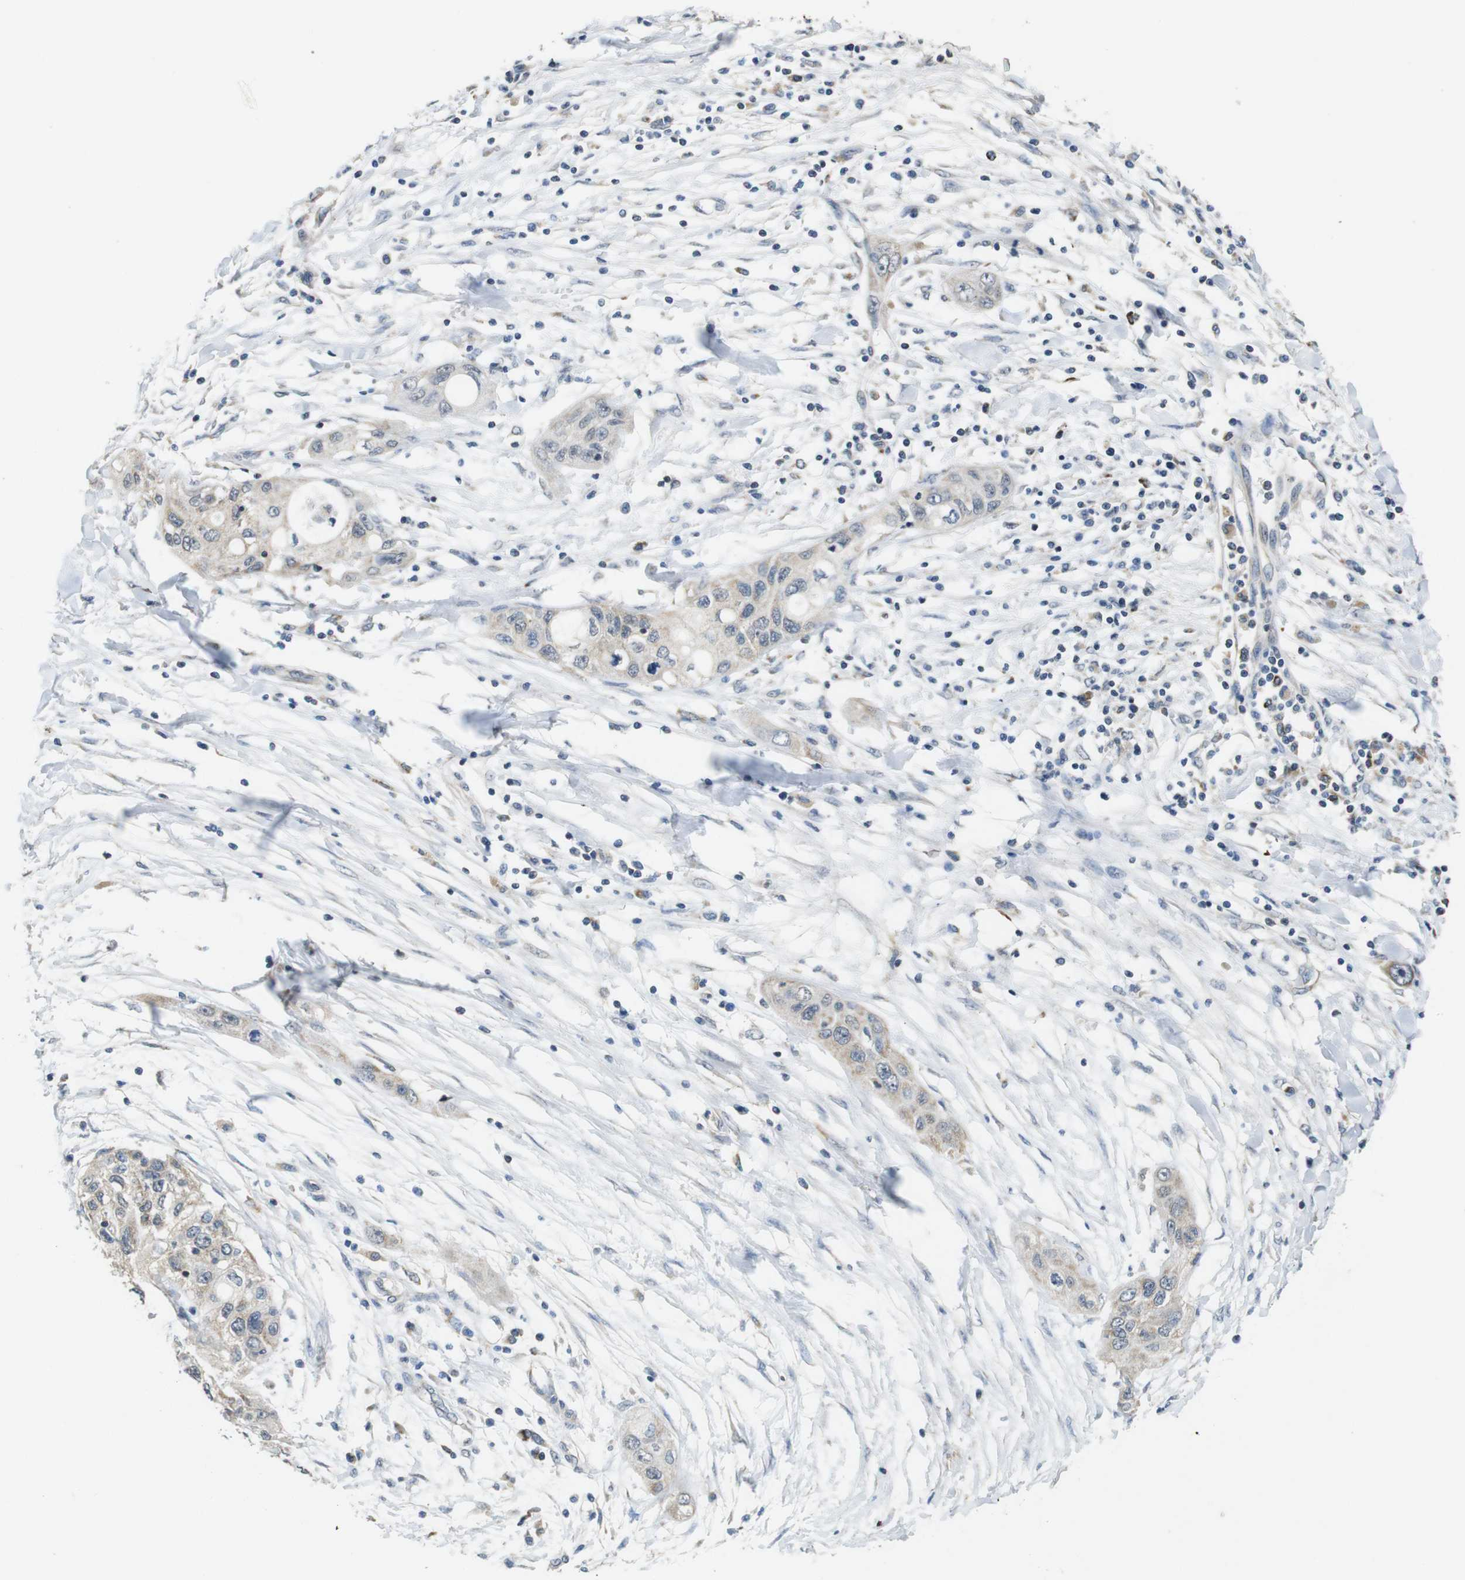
{"staining": {"intensity": "weak", "quantity": "<25%", "location": "cytoplasmic/membranous"}, "tissue": "pancreatic cancer", "cell_type": "Tumor cells", "image_type": "cancer", "snomed": [{"axis": "morphology", "description": "Adenocarcinoma, NOS"}, {"axis": "topography", "description": "Pancreas"}], "caption": "Protein analysis of adenocarcinoma (pancreatic) exhibits no significant staining in tumor cells.", "gene": "CALHM2", "patient": {"sex": "female", "age": 70}}